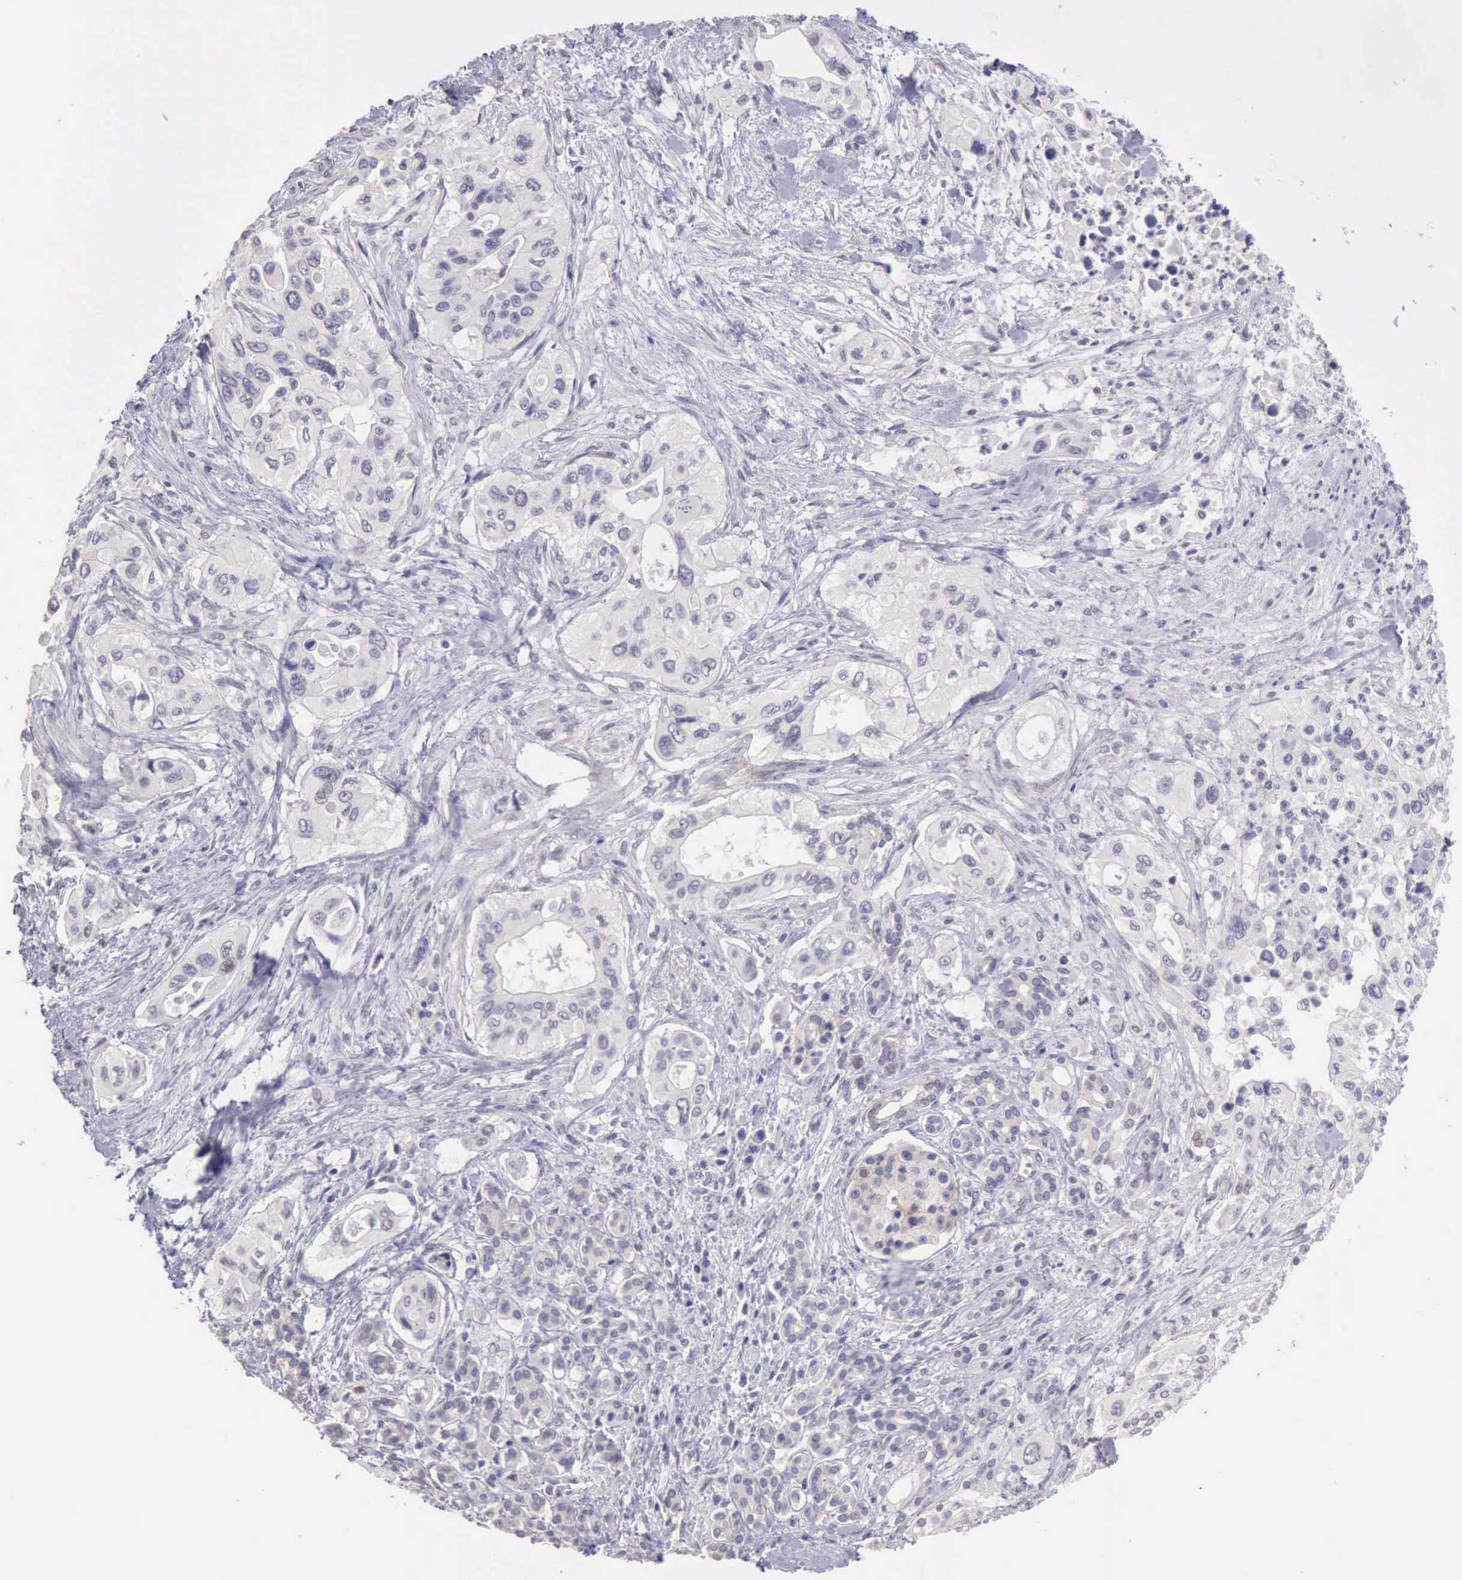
{"staining": {"intensity": "negative", "quantity": "none", "location": "none"}, "tissue": "pancreatic cancer", "cell_type": "Tumor cells", "image_type": "cancer", "snomed": [{"axis": "morphology", "description": "Adenocarcinoma, NOS"}, {"axis": "topography", "description": "Pancreas"}], "caption": "An image of human pancreatic cancer is negative for staining in tumor cells.", "gene": "KCND1", "patient": {"sex": "male", "age": 77}}